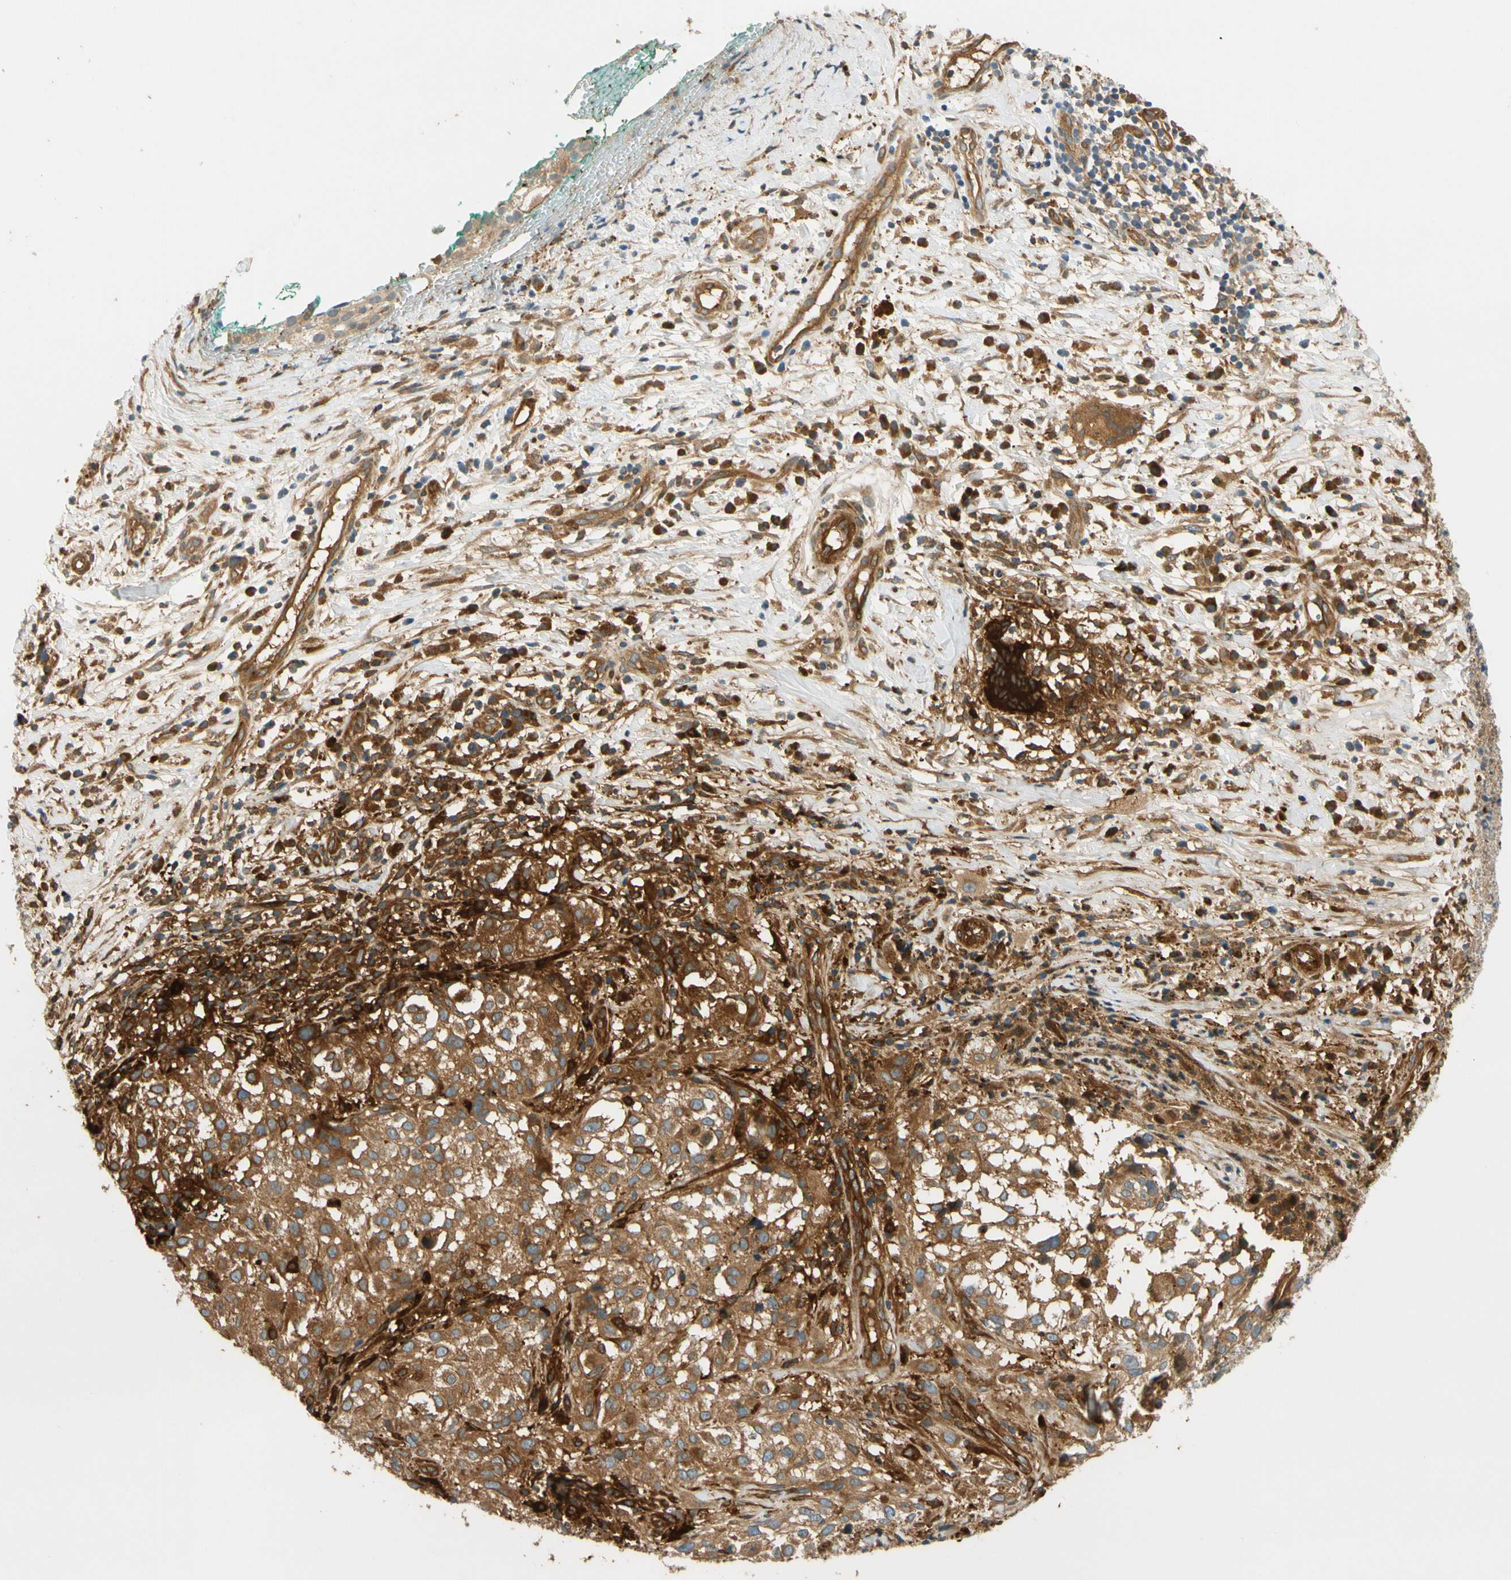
{"staining": {"intensity": "moderate", "quantity": ">75%", "location": "cytoplasmic/membranous"}, "tissue": "melanoma", "cell_type": "Tumor cells", "image_type": "cancer", "snomed": [{"axis": "morphology", "description": "Necrosis, NOS"}, {"axis": "morphology", "description": "Malignant melanoma, NOS"}, {"axis": "topography", "description": "Skin"}], "caption": "Immunohistochemistry (IHC) (DAB) staining of human malignant melanoma exhibits moderate cytoplasmic/membranous protein expression in about >75% of tumor cells.", "gene": "PARP14", "patient": {"sex": "female", "age": 87}}